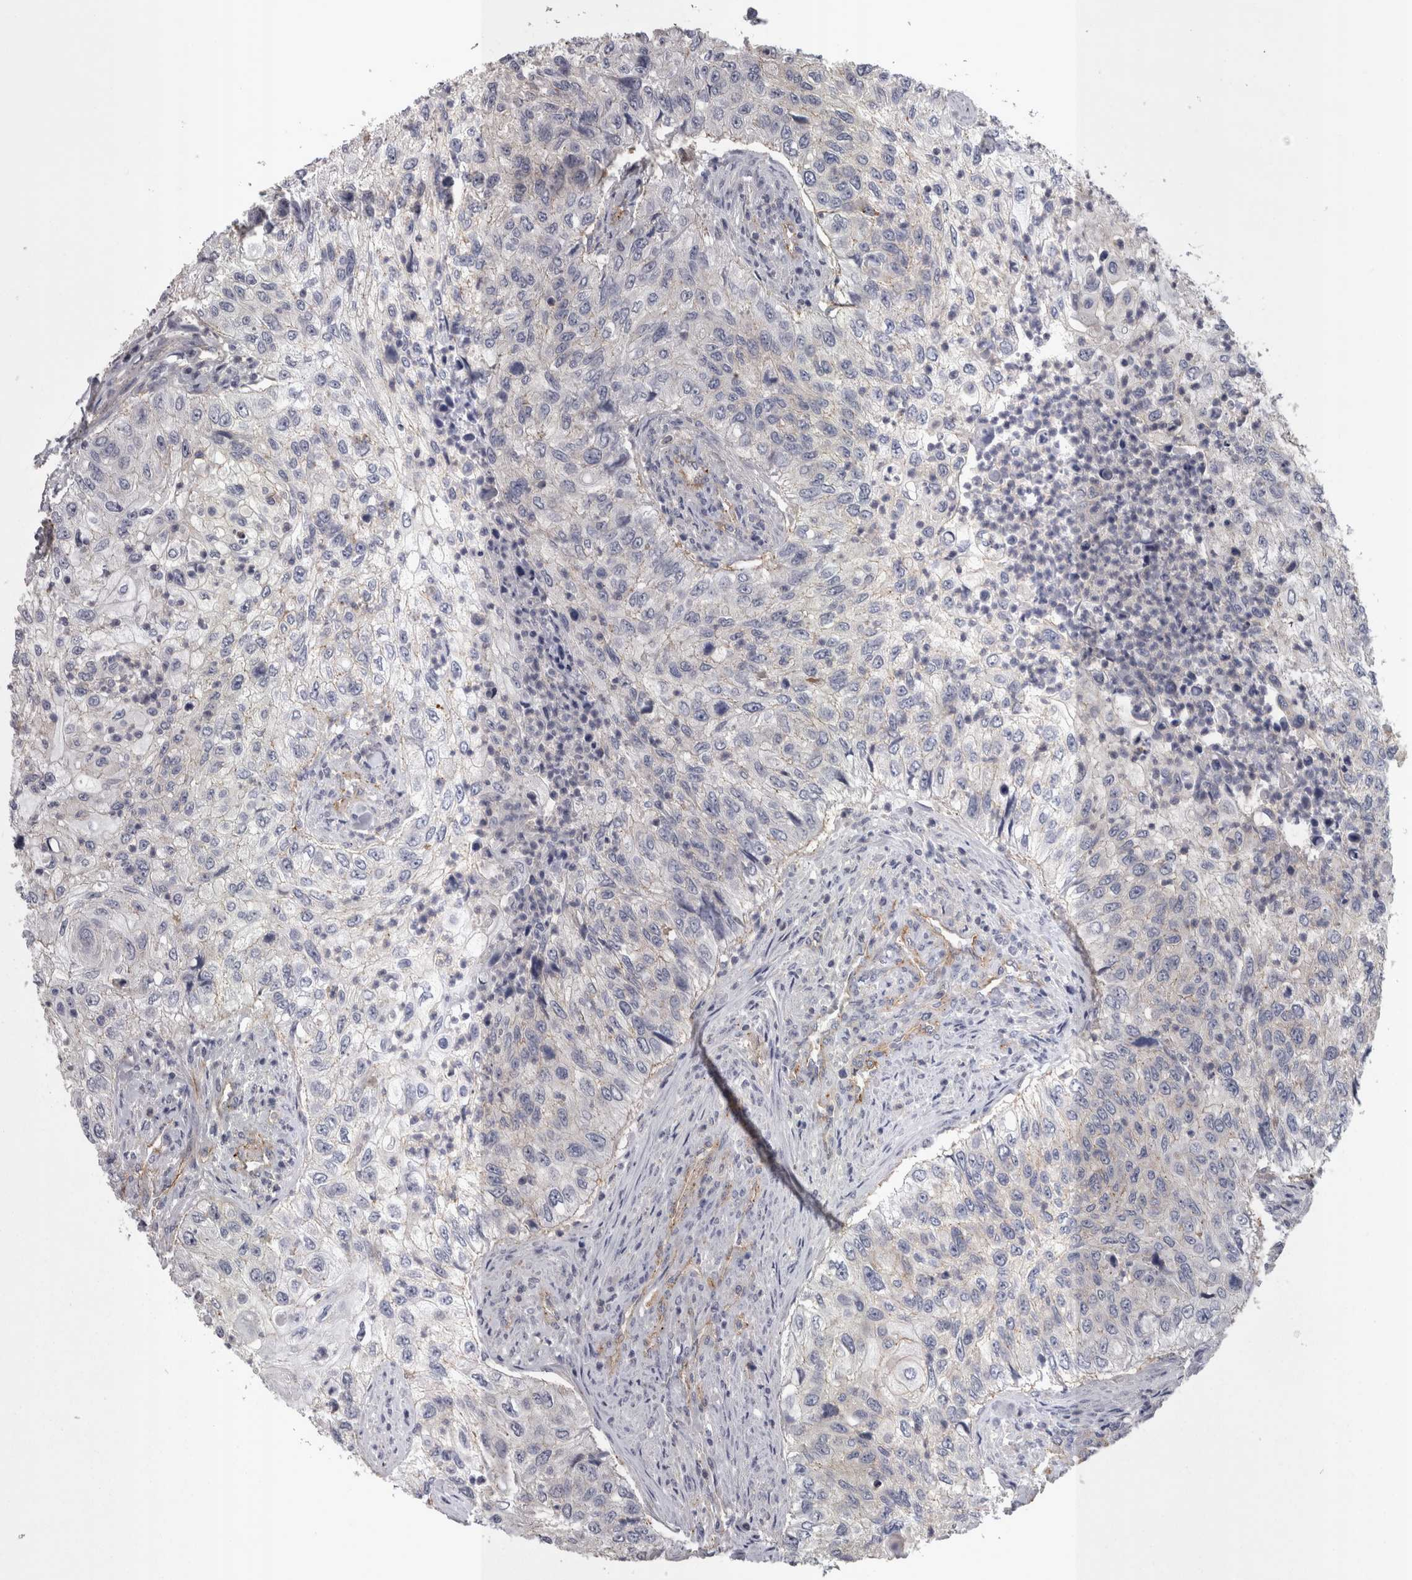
{"staining": {"intensity": "negative", "quantity": "none", "location": "none"}, "tissue": "urothelial cancer", "cell_type": "Tumor cells", "image_type": "cancer", "snomed": [{"axis": "morphology", "description": "Urothelial carcinoma, High grade"}, {"axis": "topography", "description": "Urinary bladder"}], "caption": "The image shows no staining of tumor cells in urothelial cancer.", "gene": "LYZL6", "patient": {"sex": "female", "age": 60}}